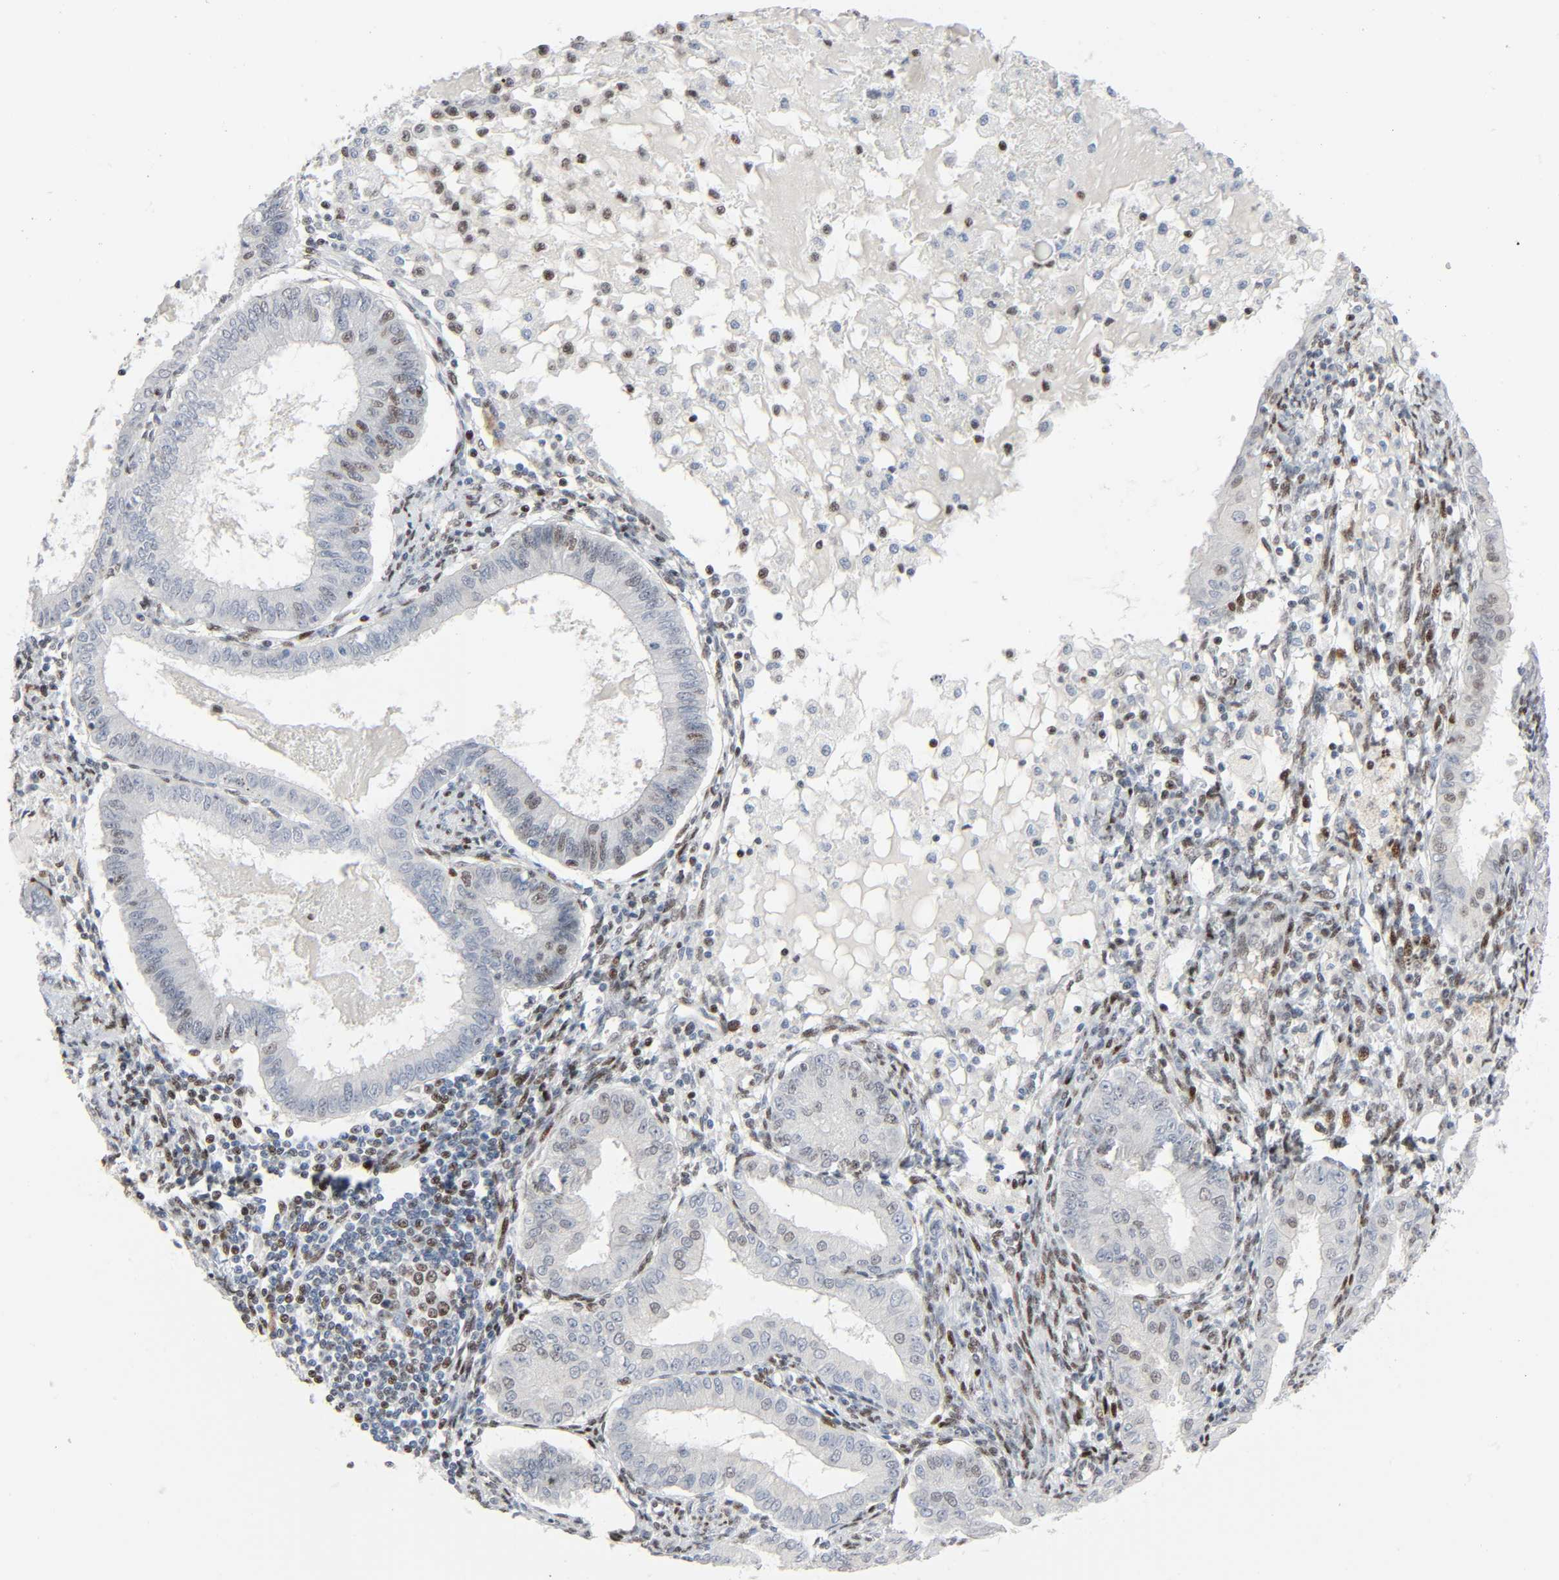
{"staining": {"intensity": "moderate", "quantity": "<25%", "location": "nuclear"}, "tissue": "endometrial cancer", "cell_type": "Tumor cells", "image_type": "cancer", "snomed": [{"axis": "morphology", "description": "Adenocarcinoma, NOS"}, {"axis": "topography", "description": "Endometrium"}], "caption": "This image demonstrates endometrial adenocarcinoma stained with IHC to label a protein in brown. The nuclear of tumor cells show moderate positivity for the protein. Nuclei are counter-stained blue.", "gene": "CREBBP", "patient": {"sex": "female", "age": 59}}